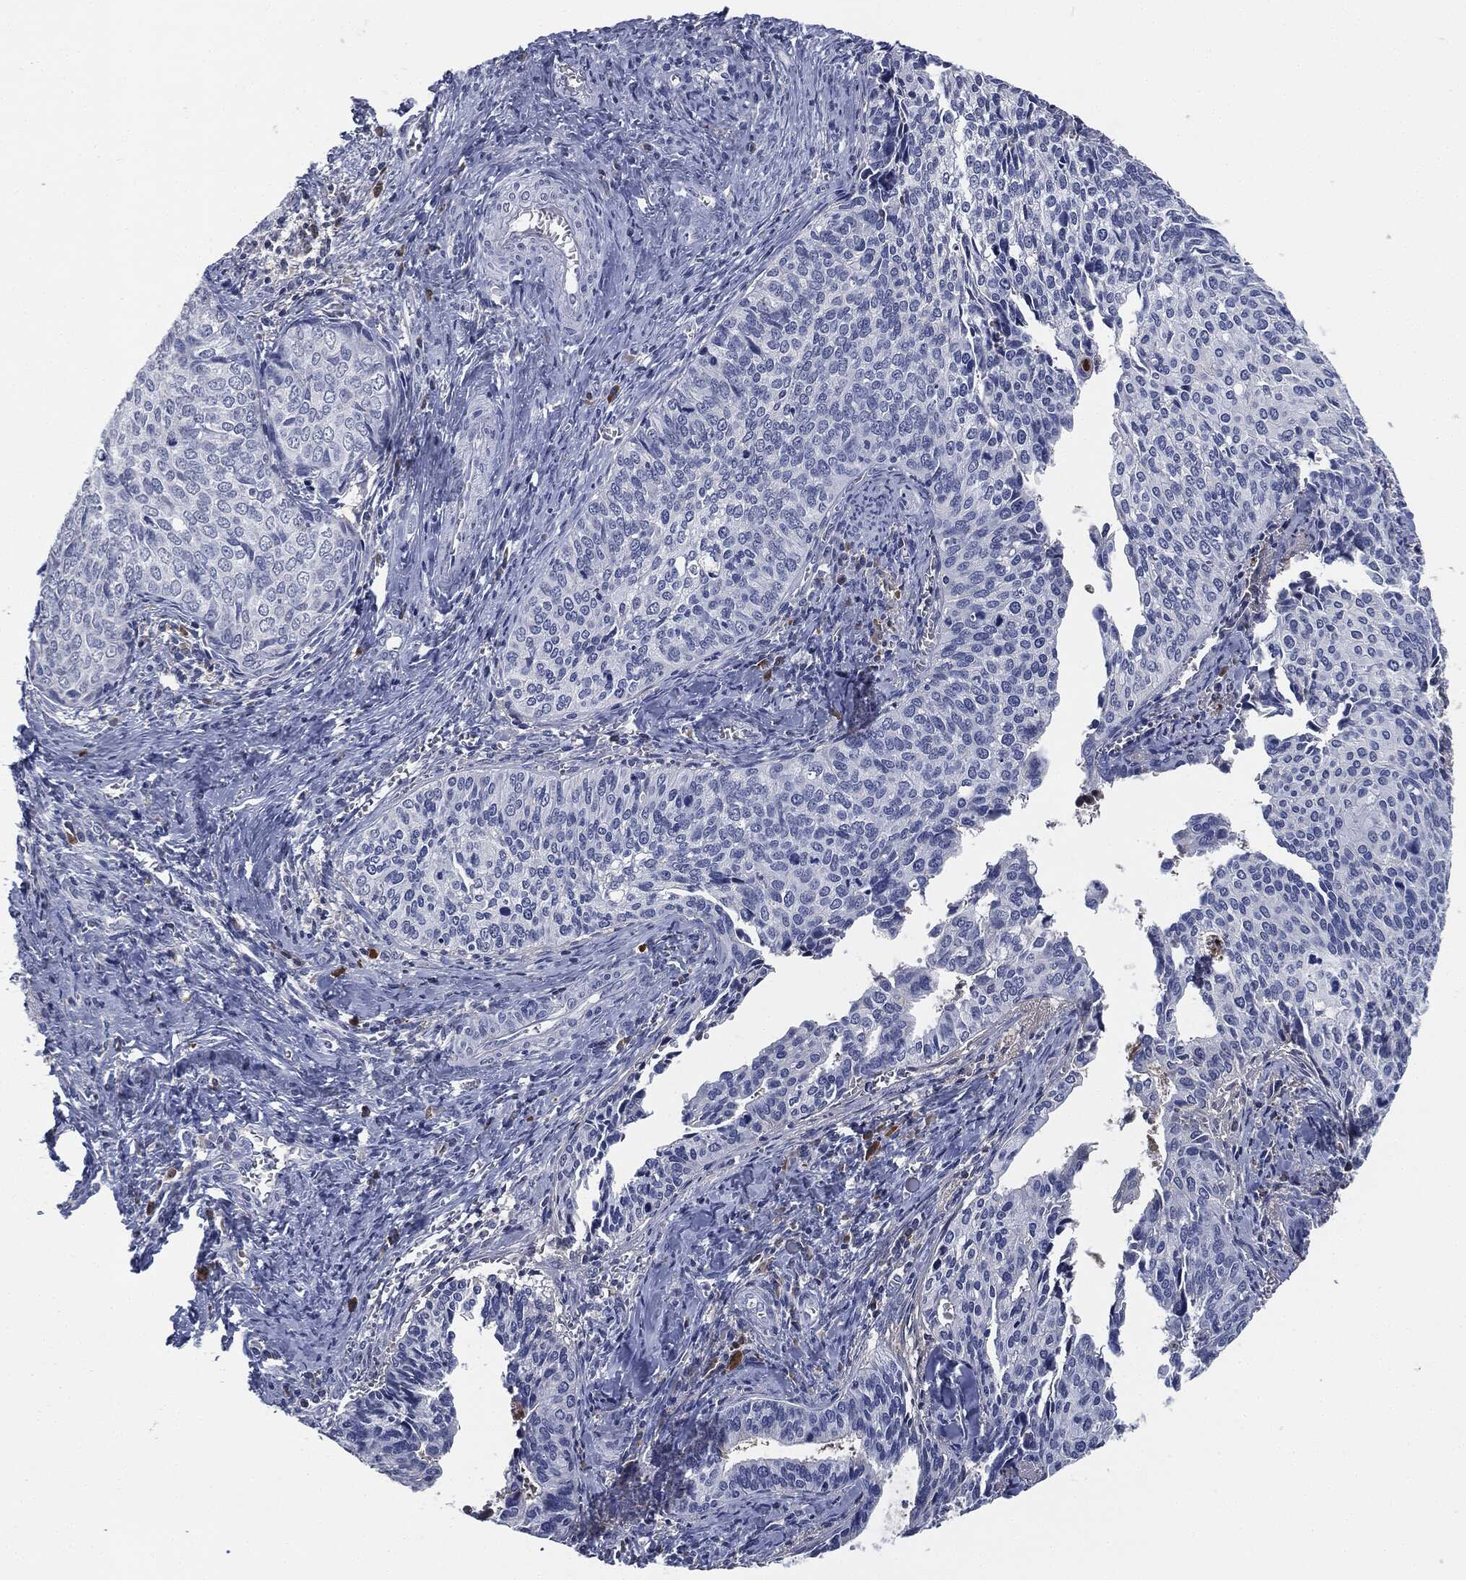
{"staining": {"intensity": "negative", "quantity": "none", "location": "none"}, "tissue": "cervical cancer", "cell_type": "Tumor cells", "image_type": "cancer", "snomed": [{"axis": "morphology", "description": "Squamous cell carcinoma, NOS"}, {"axis": "topography", "description": "Cervix"}], "caption": "Tumor cells are negative for brown protein staining in cervical cancer (squamous cell carcinoma).", "gene": "SIGLEC7", "patient": {"sex": "female", "age": 29}}